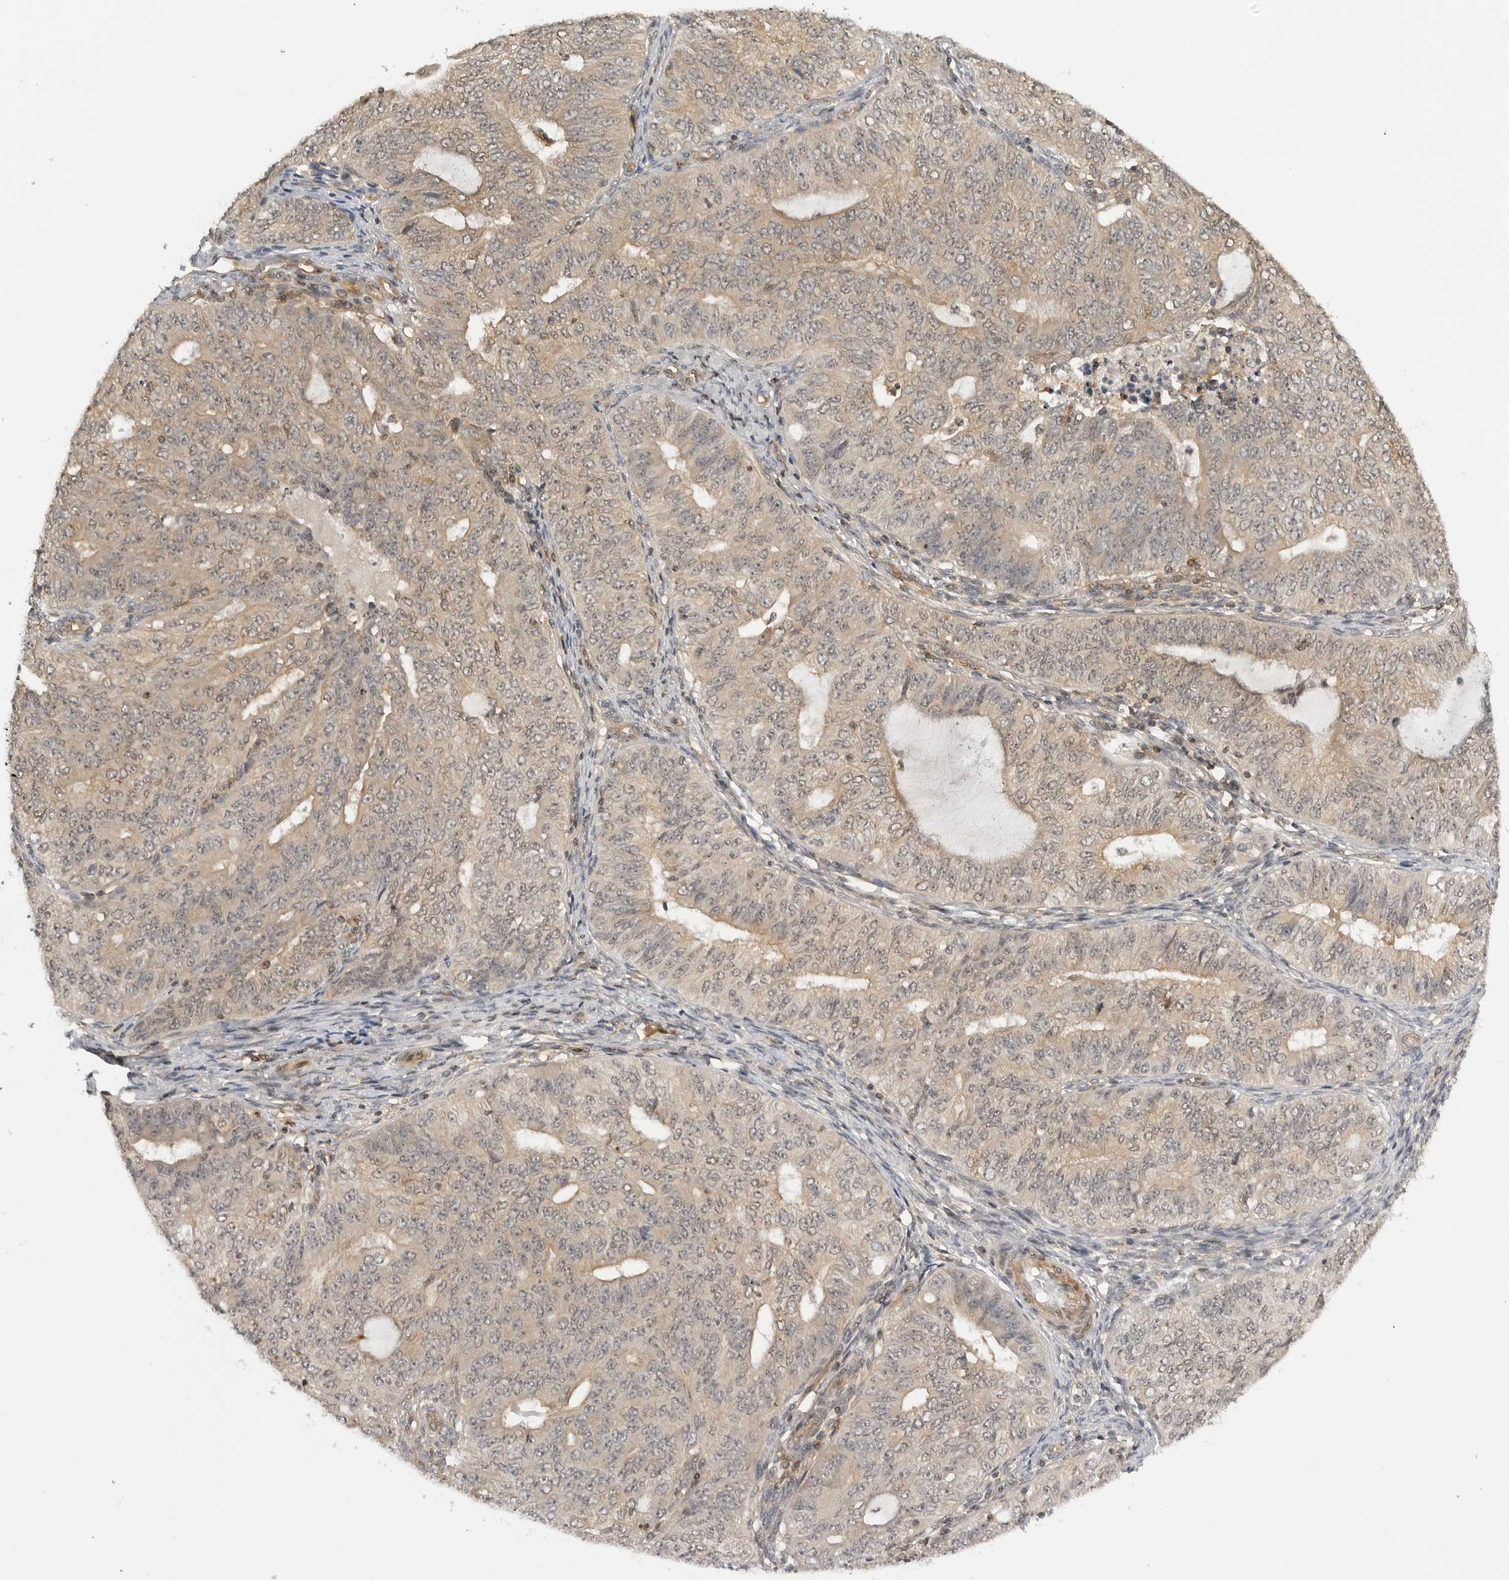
{"staining": {"intensity": "weak", "quantity": "25%-75%", "location": "cytoplasmic/membranous"}, "tissue": "endometrial cancer", "cell_type": "Tumor cells", "image_type": "cancer", "snomed": [{"axis": "morphology", "description": "Adenocarcinoma, NOS"}, {"axis": "topography", "description": "Endometrium"}], "caption": "Human adenocarcinoma (endometrial) stained with a protein marker displays weak staining in tumor cells.", "gene": "MAP2K5", "patient": {"sex": "female", "age": 32}}